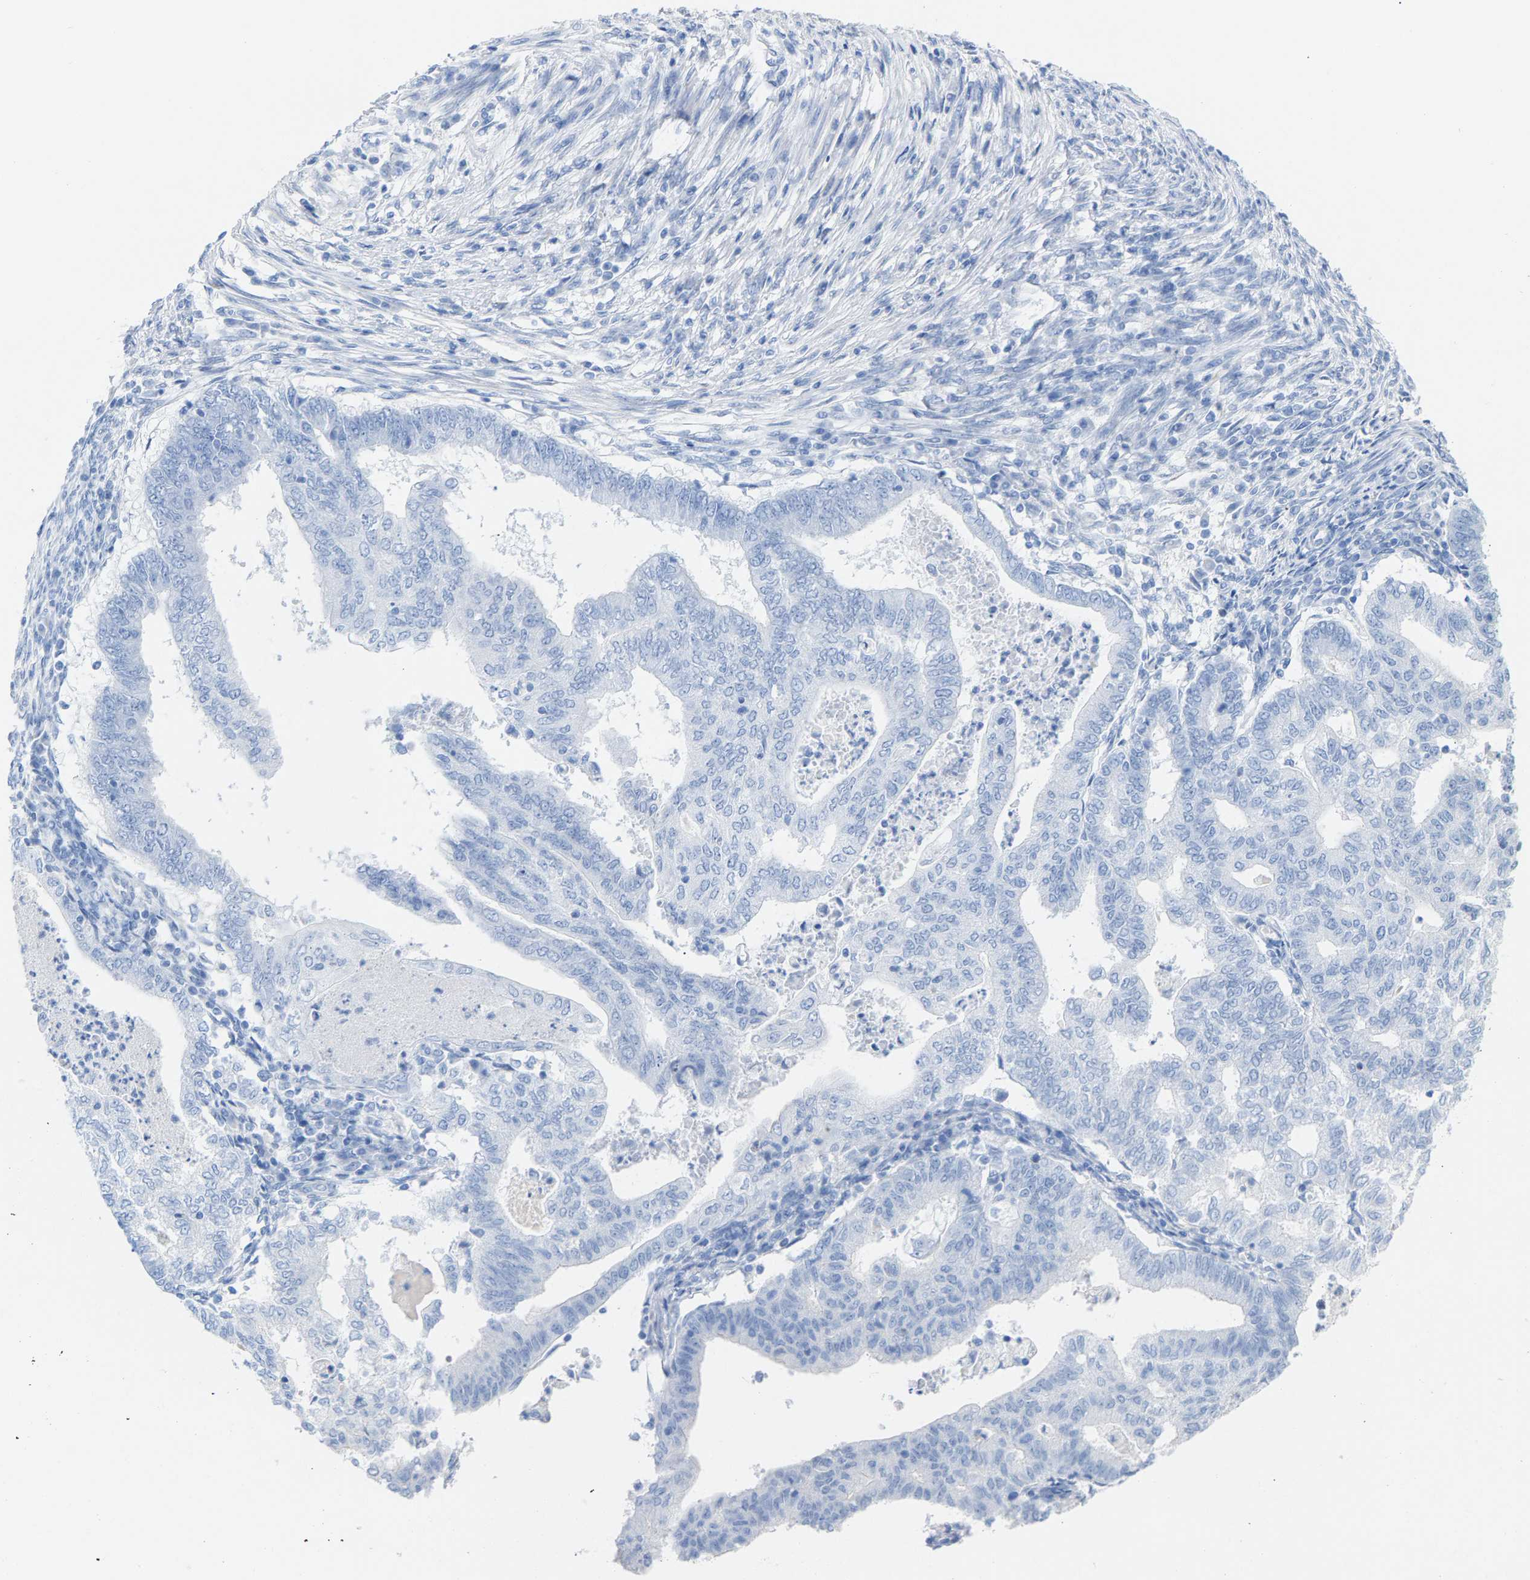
{"staining": {"intensity": "negative", "quantity": "none", "location": "none"}, "tissue": "endometrial cancer", "cell_type": "Tumor cells", "image_type": "cancer", "snomed": [{"axis": "morphology", "description": "Polyp, NOS"}, {"axis": "morphology", "description": "Adenocarcinoma, NOS"}, {"axis": "morphology", "description": "Adenoma, NOS"}, {"axis": "topography", "description": "Endometrium"}], "caption": "A high-resolution image shows immunohistochemistry (IHC) staining of endometrial adenocarcinoma, which demonstrates no significant expression in tumor cells.", "gene": "CPA1", "patient": {"sex": "female", "age": 79}}